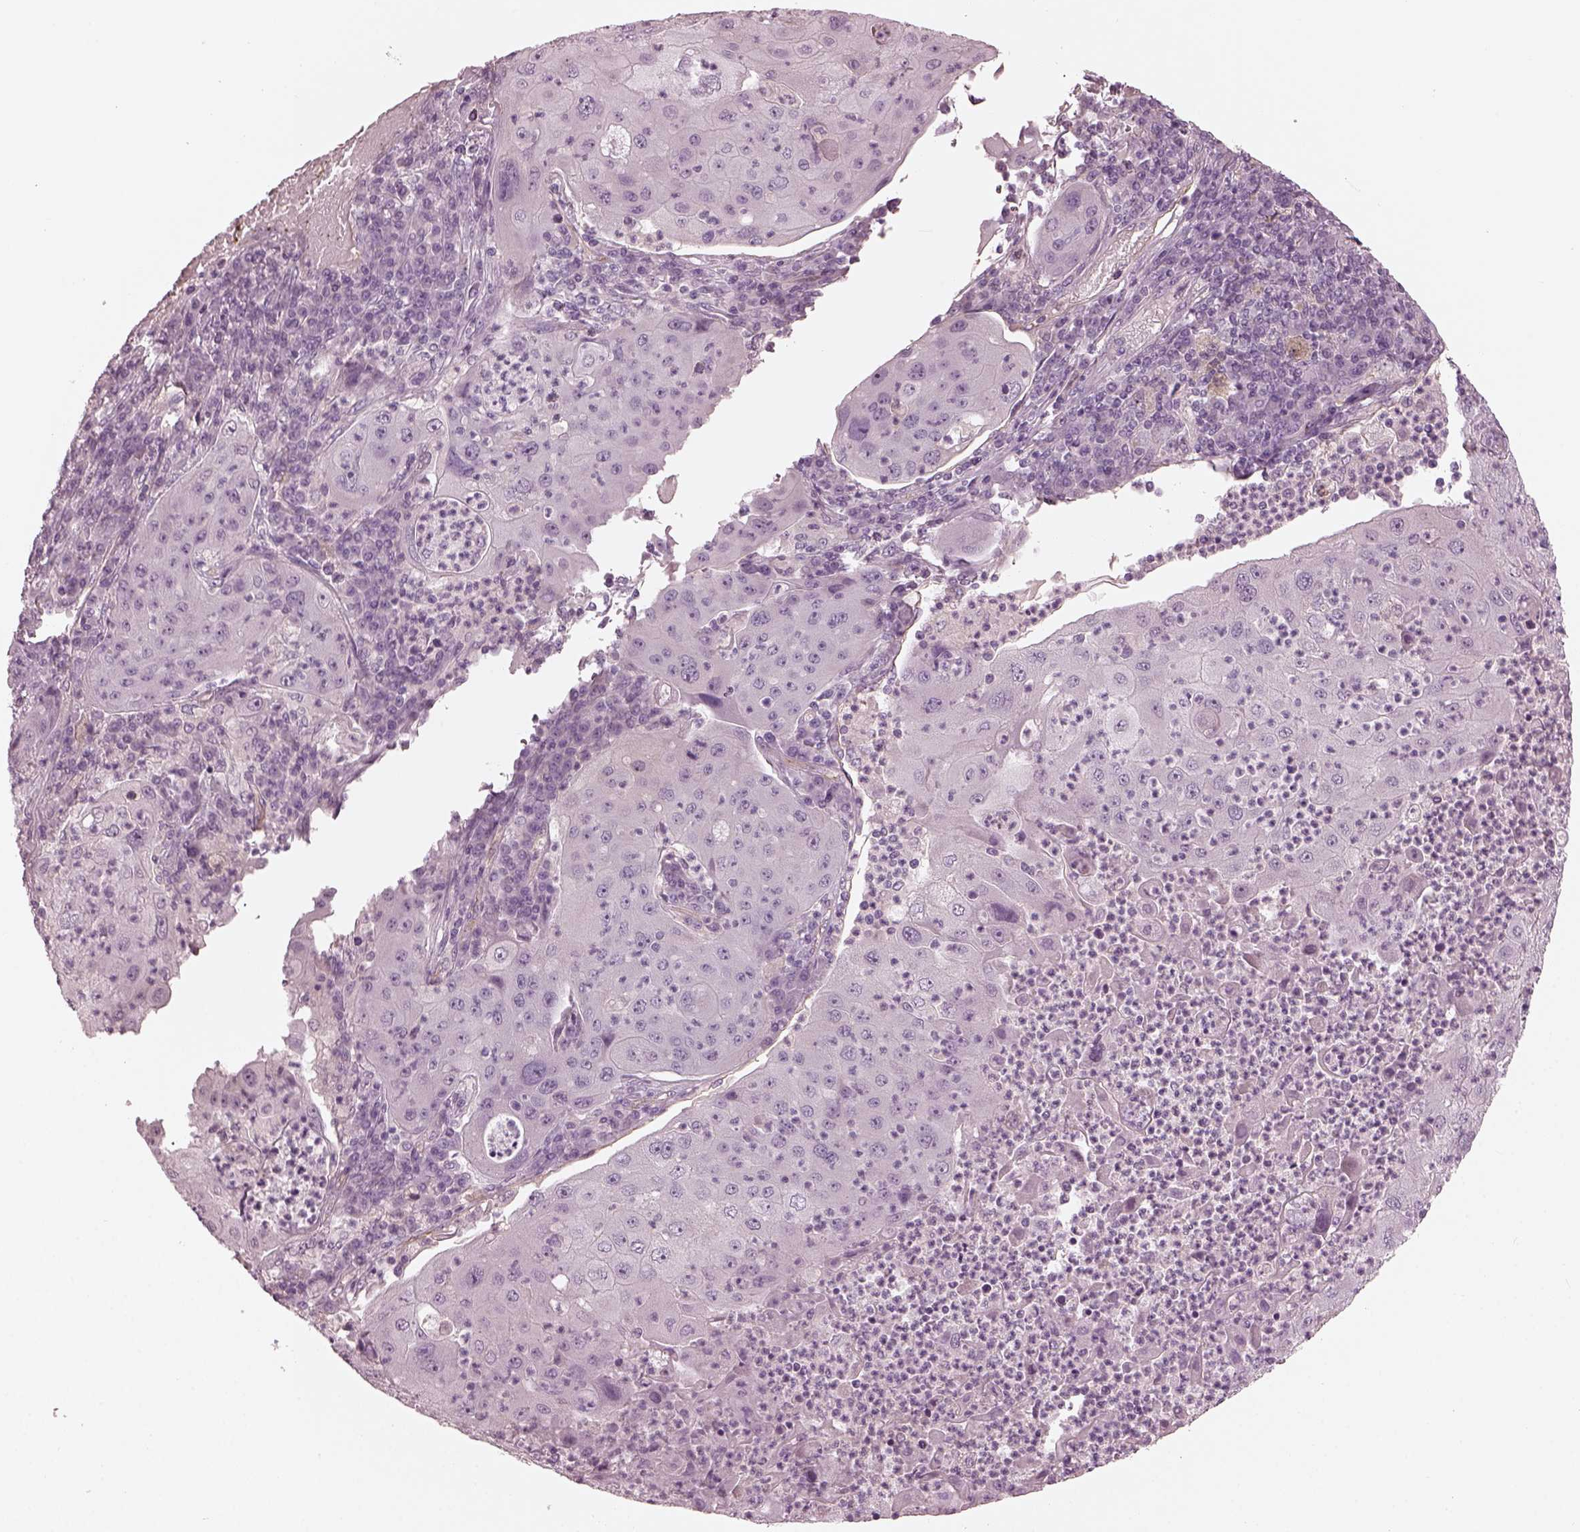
{"staining": {"intensity": "negative", "quantity": "none", "location": "none"}, "tissue": "lung cancer", "cell_type": "Tumor cells", "image_type": "cancer", "snomed": [{"axis": "morphology", "description": "Squamous cell carcinoma, NOS"}, {"axis": "topography", "description": "Lung"}], "caption": "IHC histopathology image of neoplastic tissue: lung cancer (squamous cell carcinoma) stained with DAB exhibits no significant protein expression in tumor cells. (IHC, brightfield microscopy, high magnification).", "gene": "EIF4E1B", "patient": {"sex": "female", "age": 59}}